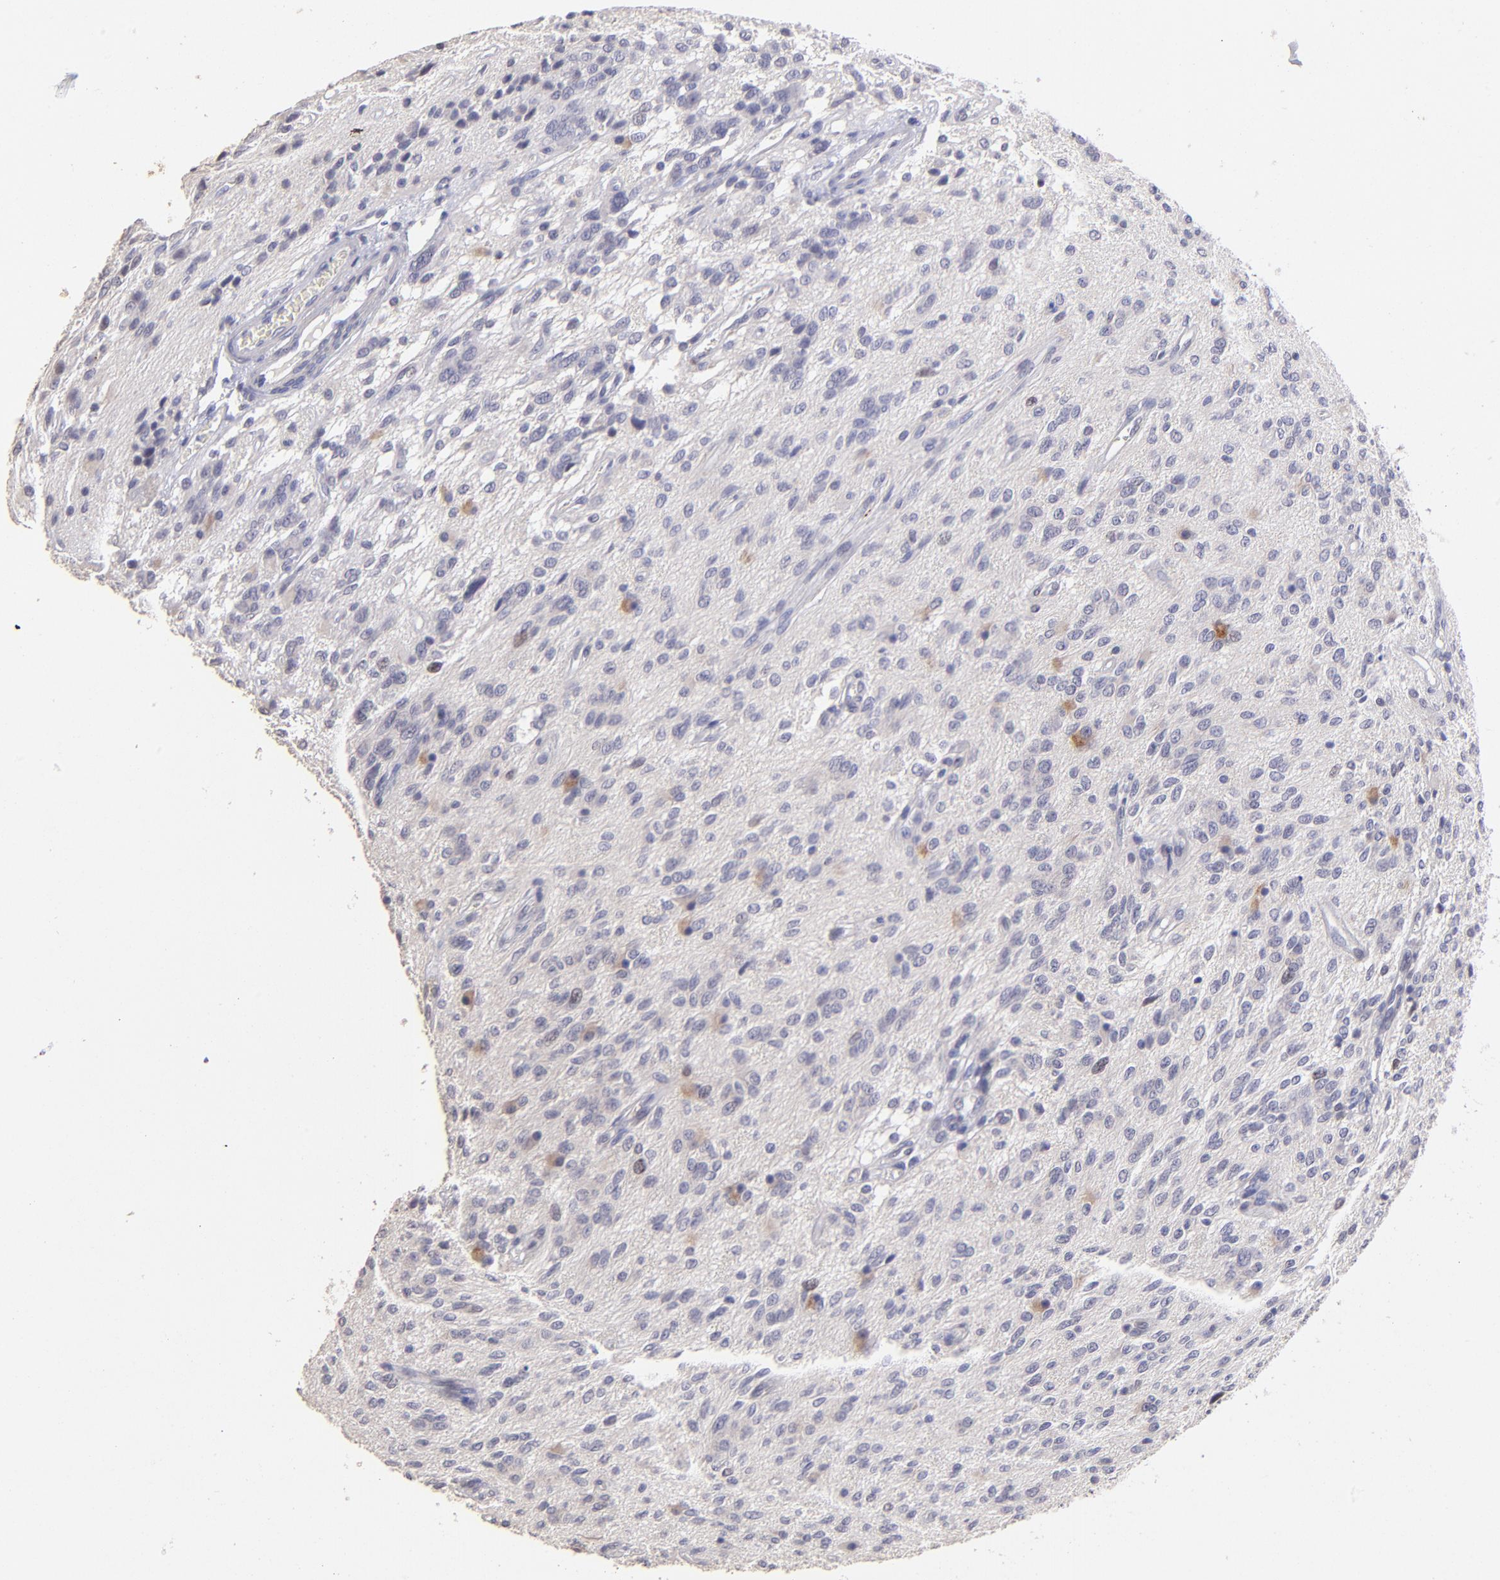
{"staining": {"intensity": "weak", "quantity": "<25%", "location": "nuclear"}, "tissue": "glioma", "cell_type": "Tumor cells", "image_type": "cancer", "snomed": [{"axis": "morphology", "description": "Glioma, malignant, Low grade"}, {"axis": "topography", "description": "Brain"}], "caption": "Tumor cells are negative for protein expression in human glioma. (DAB (3,3'-diaminobenzidine) IHC, high magnification).", "gene": "DNMT1", "patient": {"sex": "female", "age": 15}}